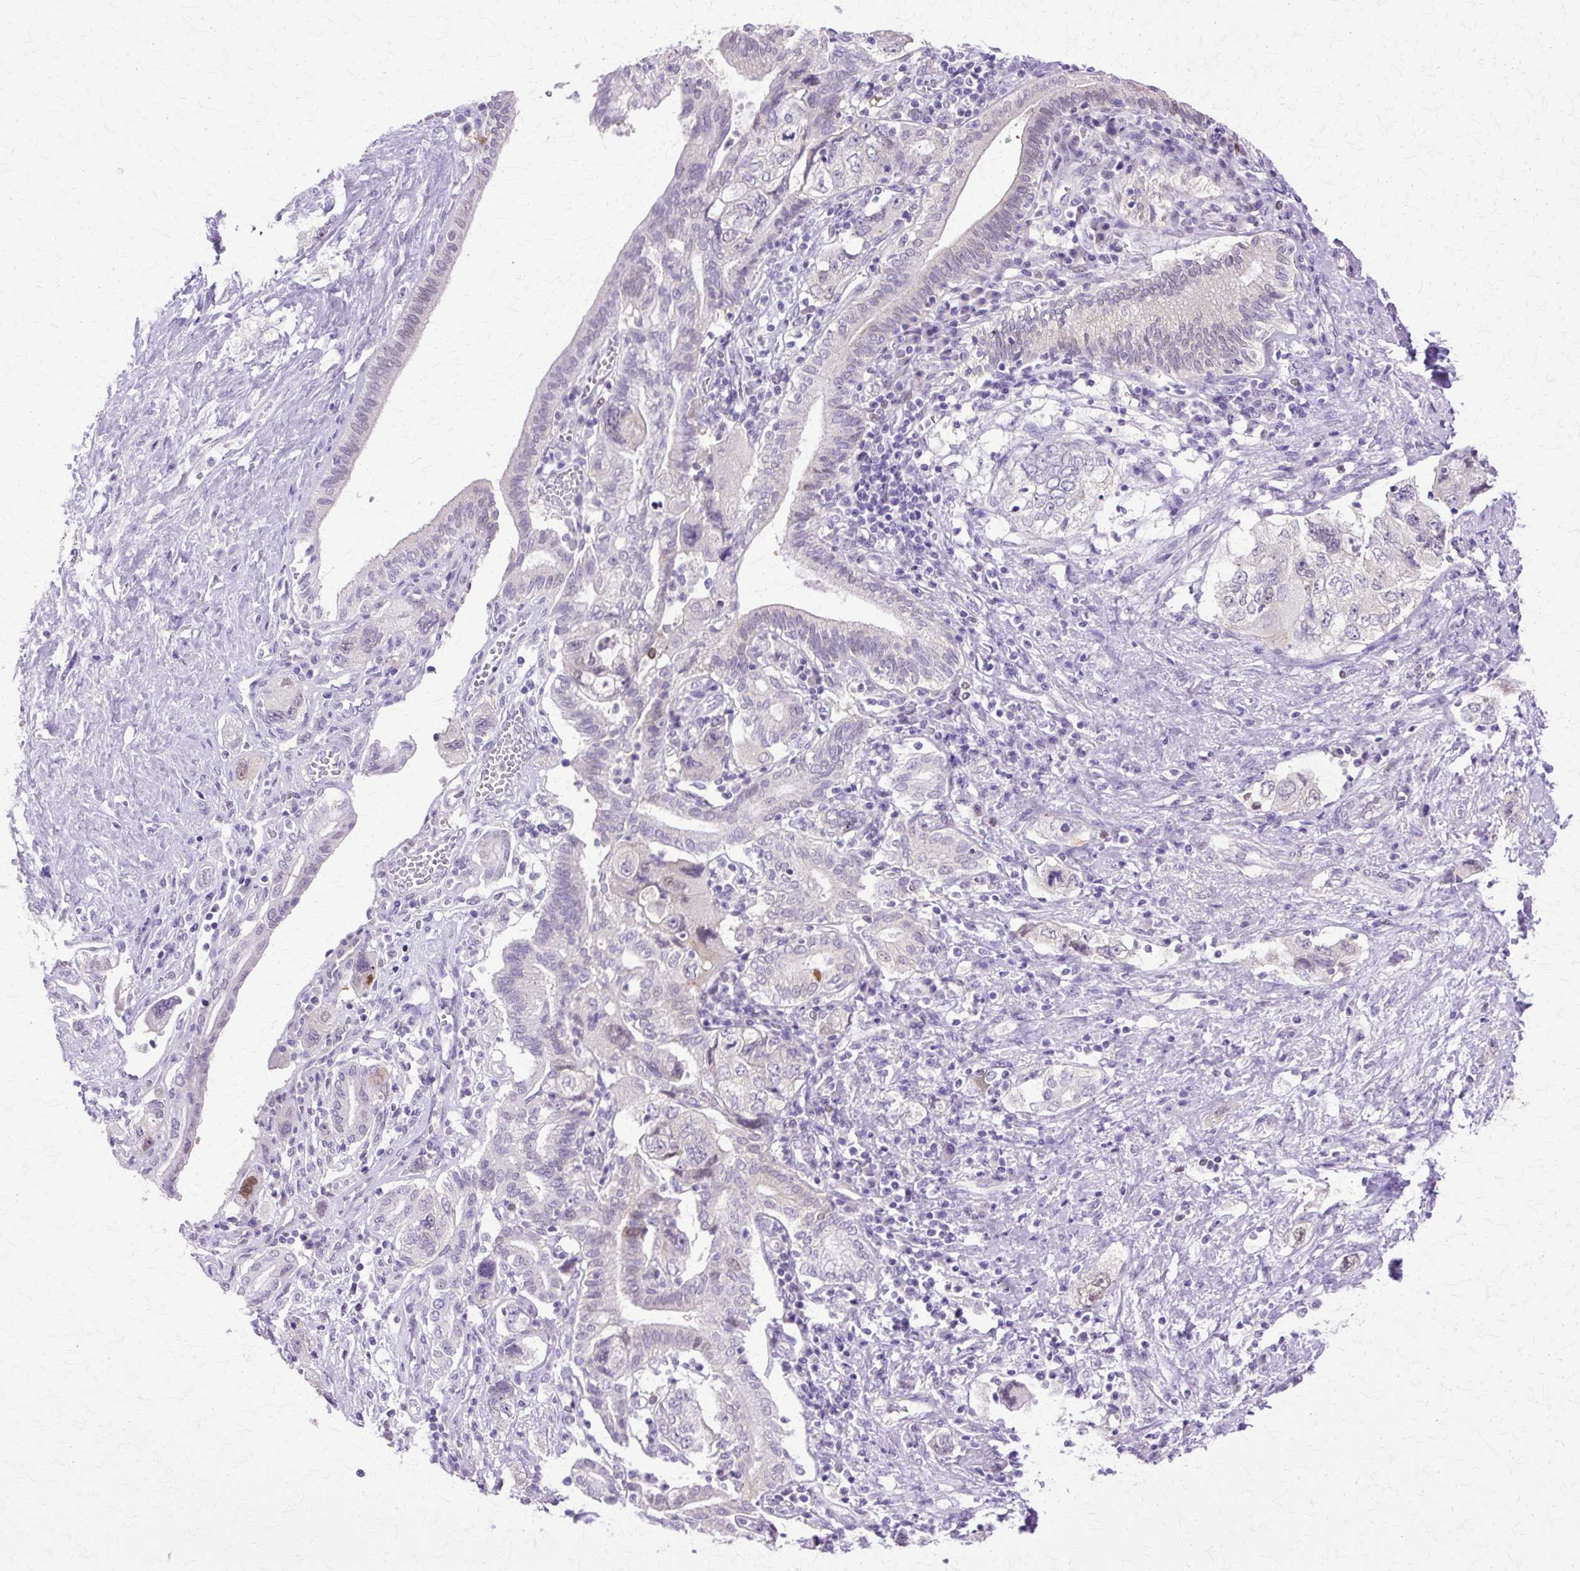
{"staining": {"intensity": "weak", "quantity": "<25%", "location": "nuclear"}, "tissue": "pancreatic cancer", "cell_type": "Tumor cells", "image_type": "cancer", "snomed": [{"axis": "morphology", "description": "Adenocarcinoma, NOS"}, {"axis": "topography", "description": "Pancreas"}], "caption": "High power microscopy histopathology image of an immunohistochemistry histopathology image of pancreatic adenocarcinoma, revealing no significant positivity in tumor cells.", "gene": "HSPA8", "patient": {"sex": "female", "age": 73}}